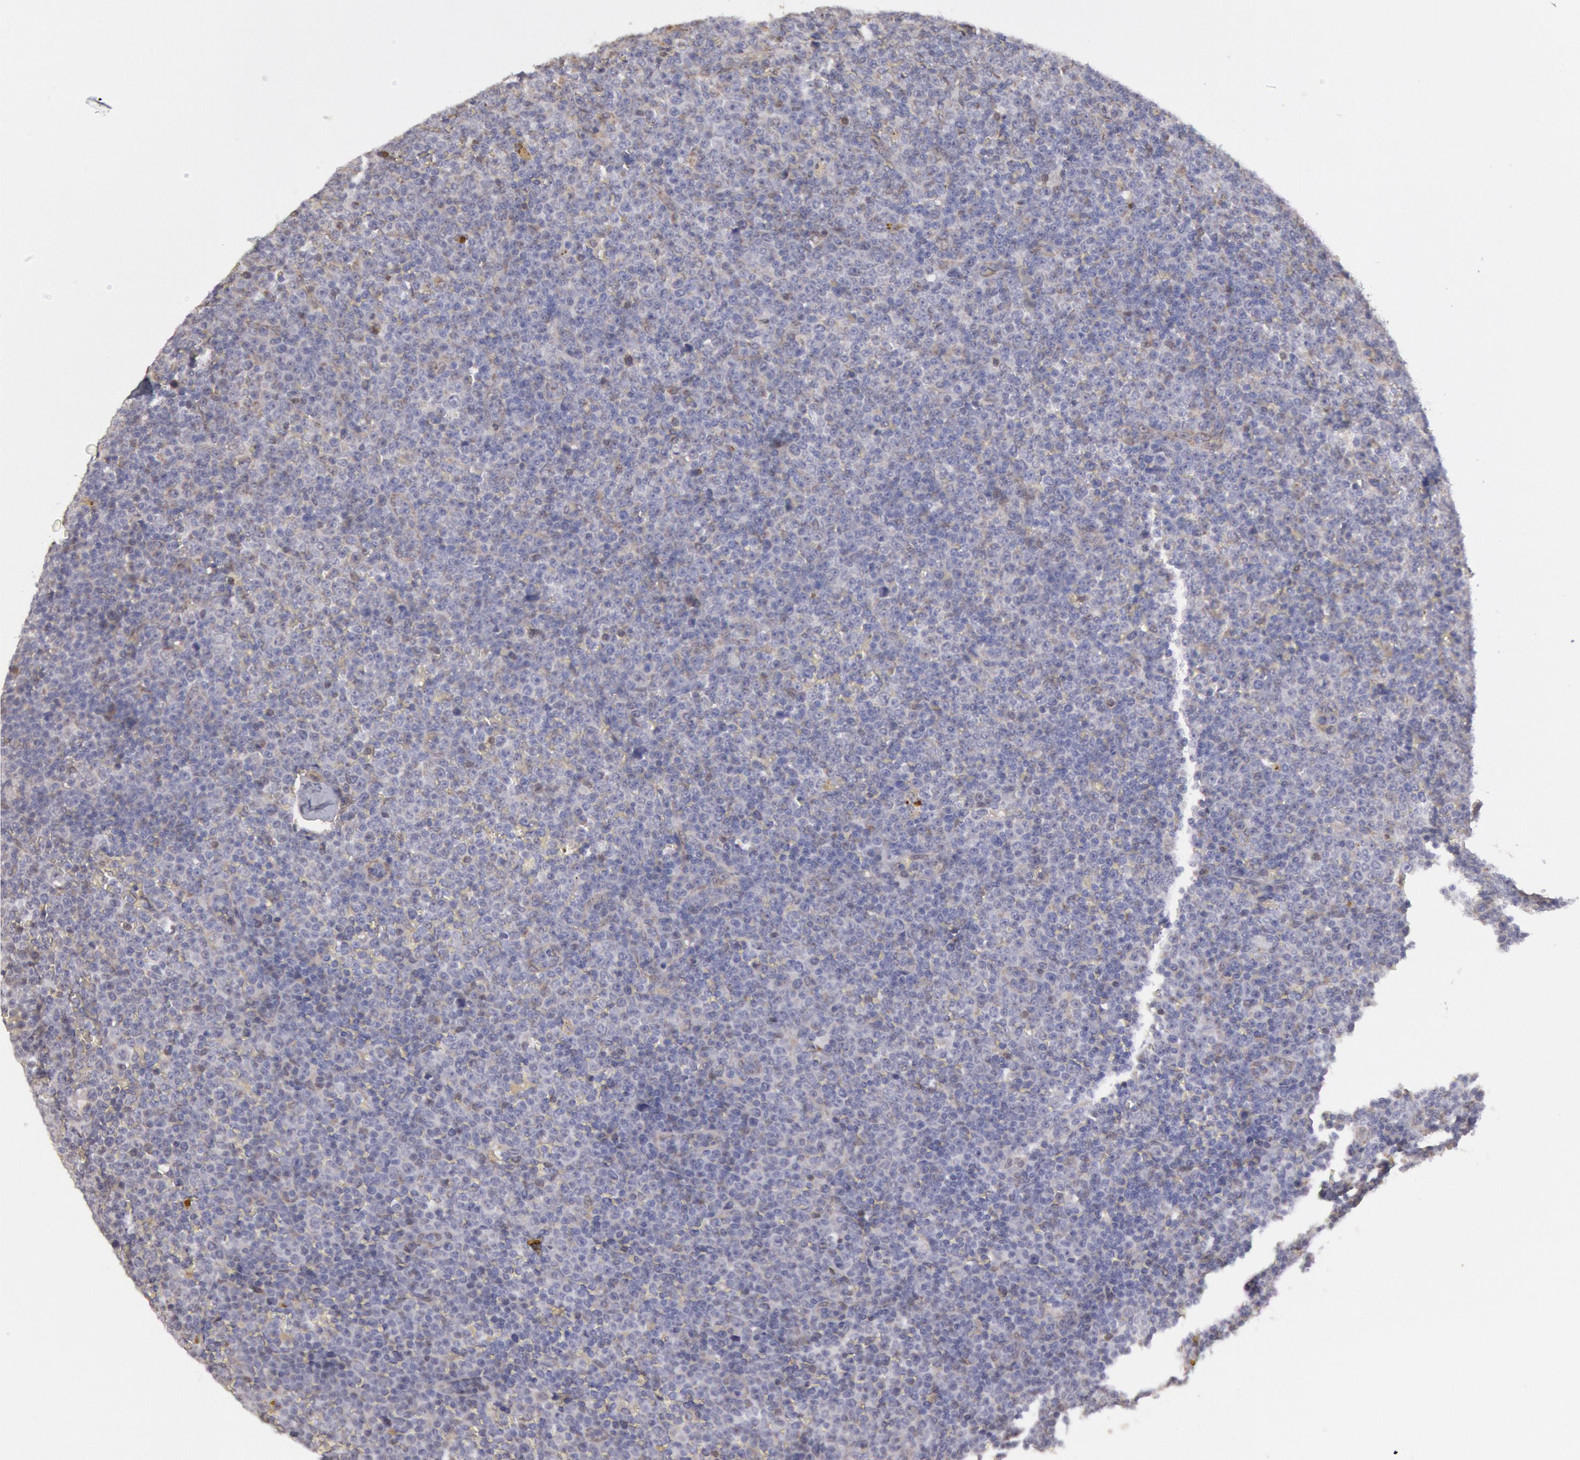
{"staining": {"intensity": "negative", "quantity": "none", "location": "none"}, "tissue": "lymphoma", "cell_type": "Tumor cells", "image_type": "cancer", "snomed": [{"axis": "morphology", "description": "Malignant lymphoma, non-Hodgkin's type, Low grade"}, {"axis": "topography", "description": "Lymph node"}], "caption": "Malignant lymphoma, non-Hodgkin's type (low-grade) was stained to show a protein in brown. There is no significant expression in tumor cells.", "gene": "MPST", "patient": {"sex": "male", "age": 50}}